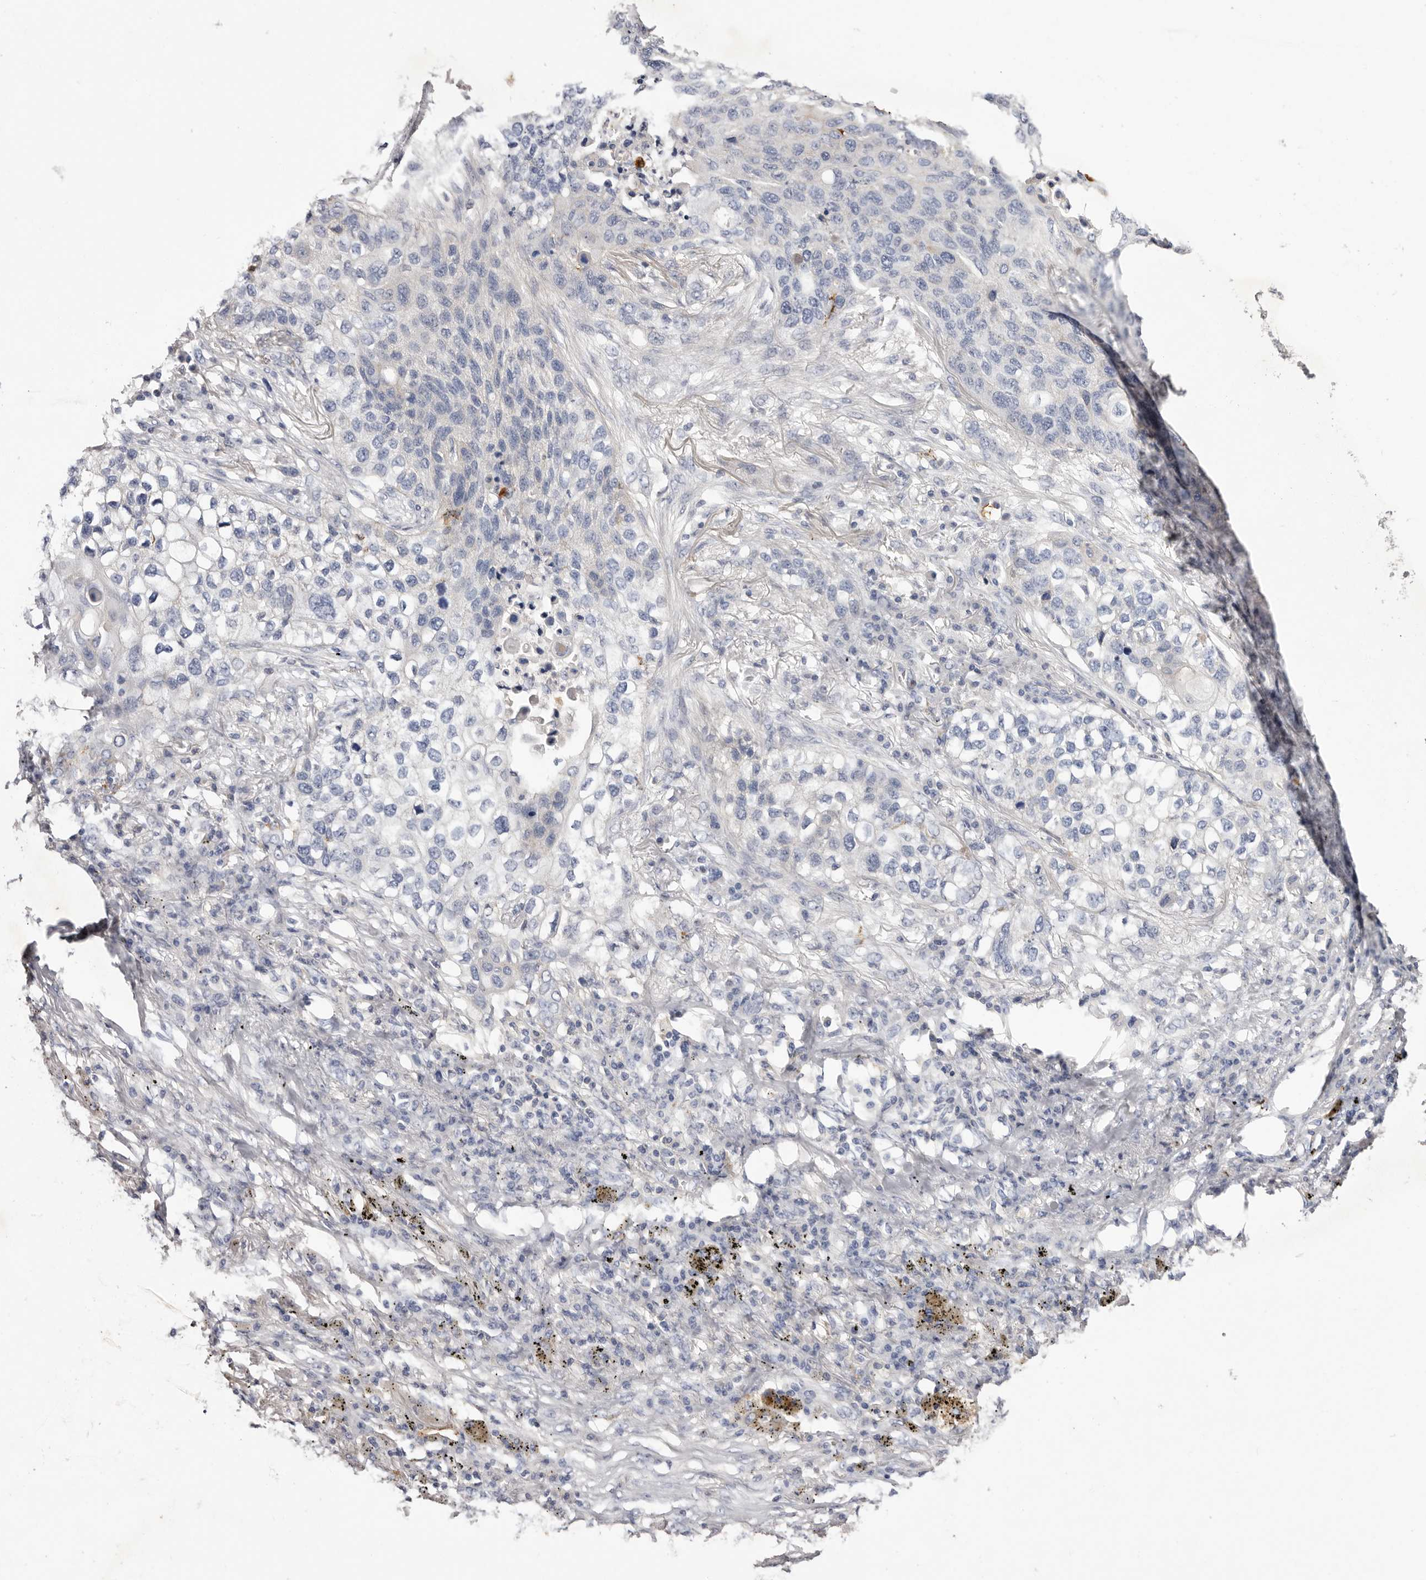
{"staining": {"intensity": "negative", "quantity": "none", "location": "none"}, "tissue": "lung cancer", "cell_type": "Tumor cells", "image_type": "cancer", "snomed": [{"axis": "morphology", "description": "Squamous cell carcinoma, NOS"}, {"axis": "topography", "description": "Lung"}], "caption": "There is no significant positivity in tumor cells of lung cancer (squamous cell carcinoma). Nuclei are stained in blue.", "gene": "S1PR5", "patient": {"sex": "female", "age": 63}}